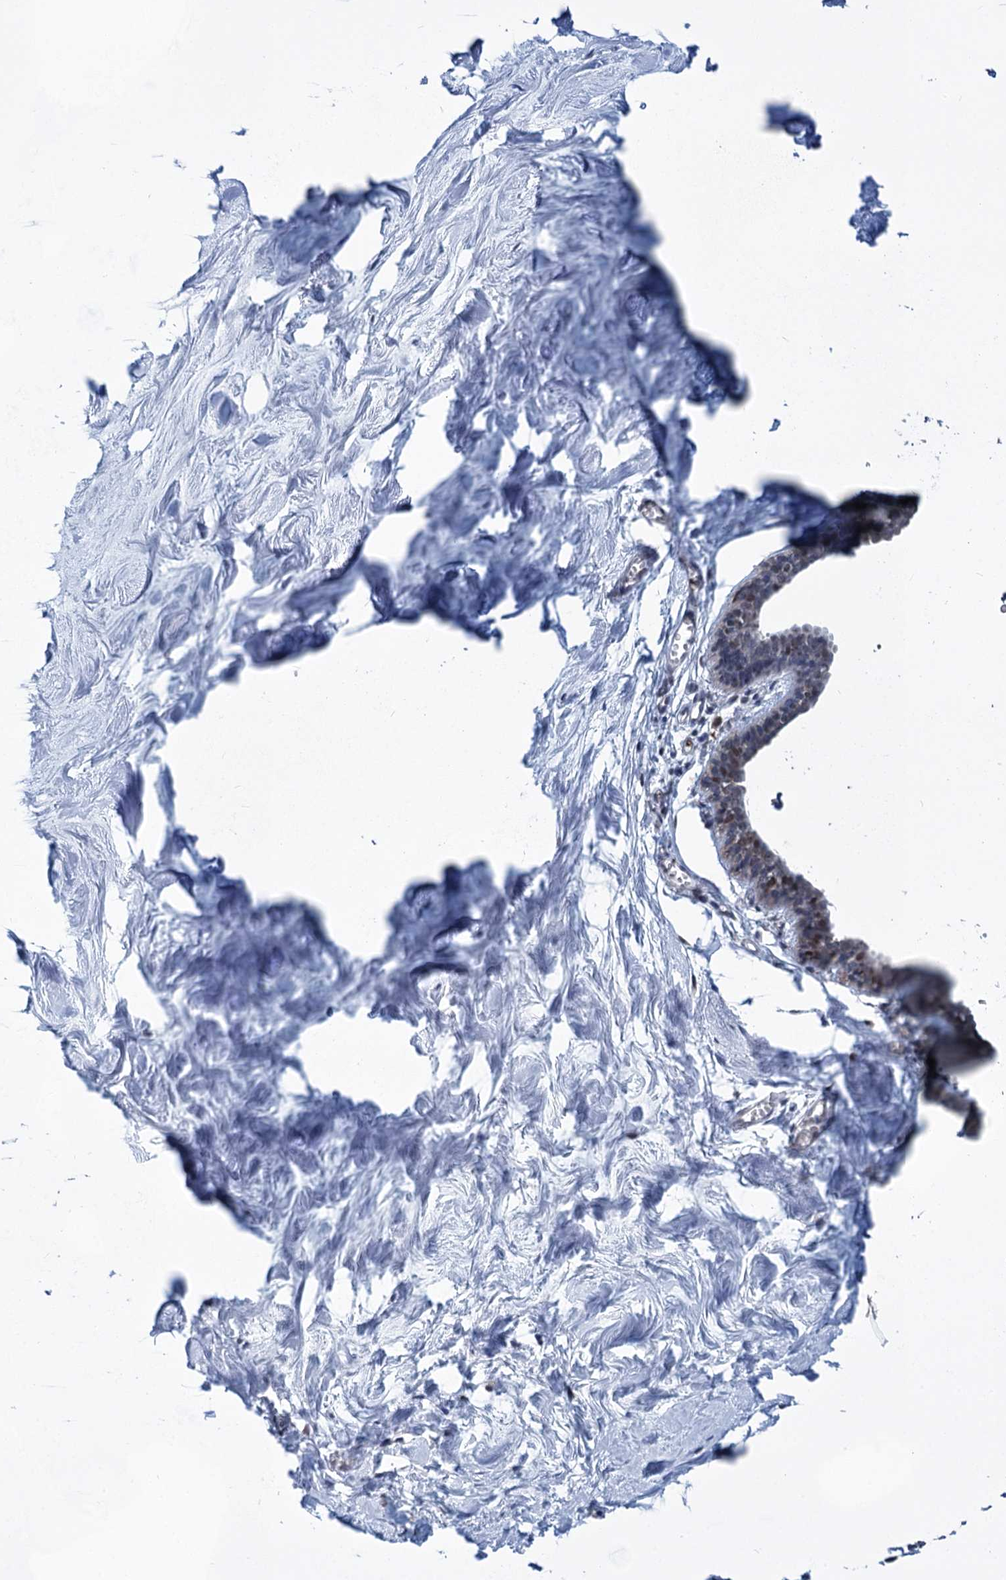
{"staining": {"intensity": "negative", "quantity": "none", "location": "none"}, "tissue": "breast", "cell_type": "Adipocytes", "image_type": "normal", "snomed": [{"axis": "morphology", "description": "Normal tissue, NOS"}, {"axis": "topography", "description": "Breast"}], "caption": "Immunohistochemistry of unremarkable breast shows no expression in adipocytes. (Stains: DAB immunohistochemistry with hematoxylin counter stain, Microscopy: brightfield microscopy at high magnification).", "gene": "MON2", "patient": {"sex": "female", "age": 27}}